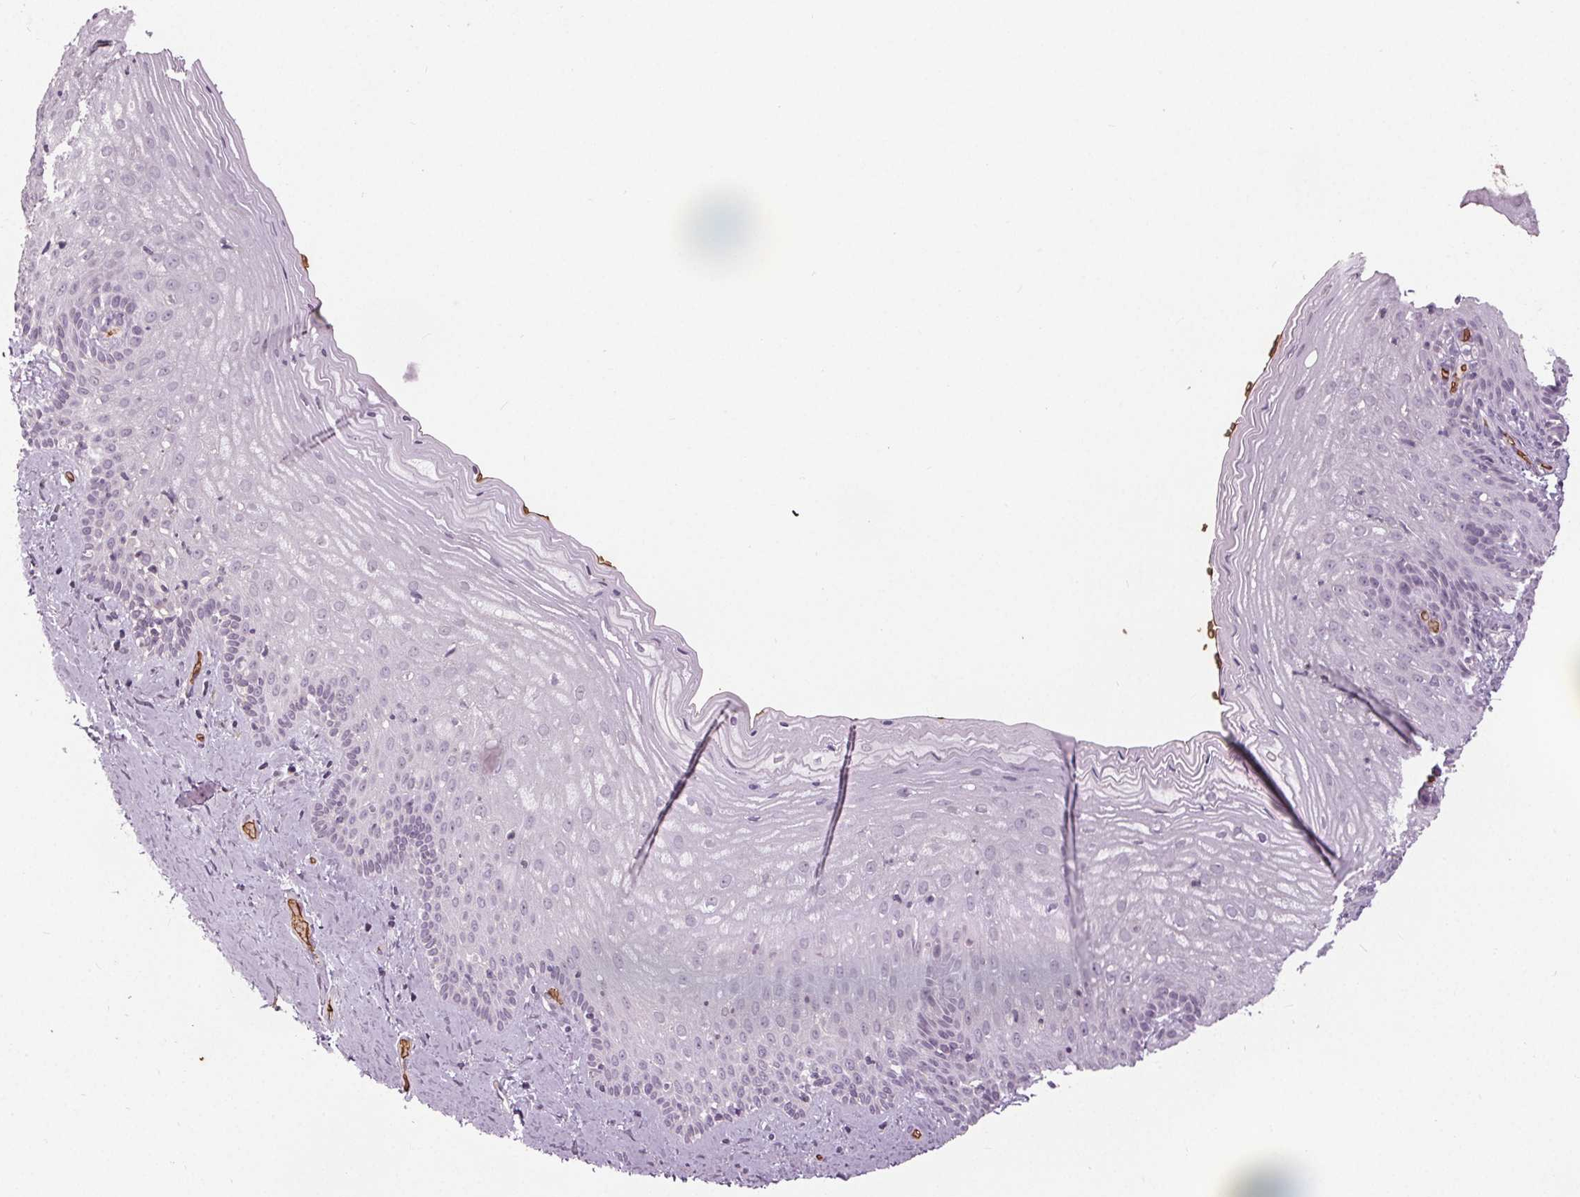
{"staining": {"intensity": "negative", "quantity": "none", "location": "none"}, "tissue": "vagina", "cell_type": "Squamous epithelial cells", "image_type": "normal", "snomed": [{"axis": "morphology", "description": "Normal tissue, NOS"}, {"axis": "topography", "description": "Vagina"}], "caption": "Immunohistochemistry (IHC) photomicrograph of normal human vagina stained for a protein (brown), which exhibits no staining in squamous epithelial cells.", "gene": "SLC4A1", "patient": {"sex": "female", "age": 45}}